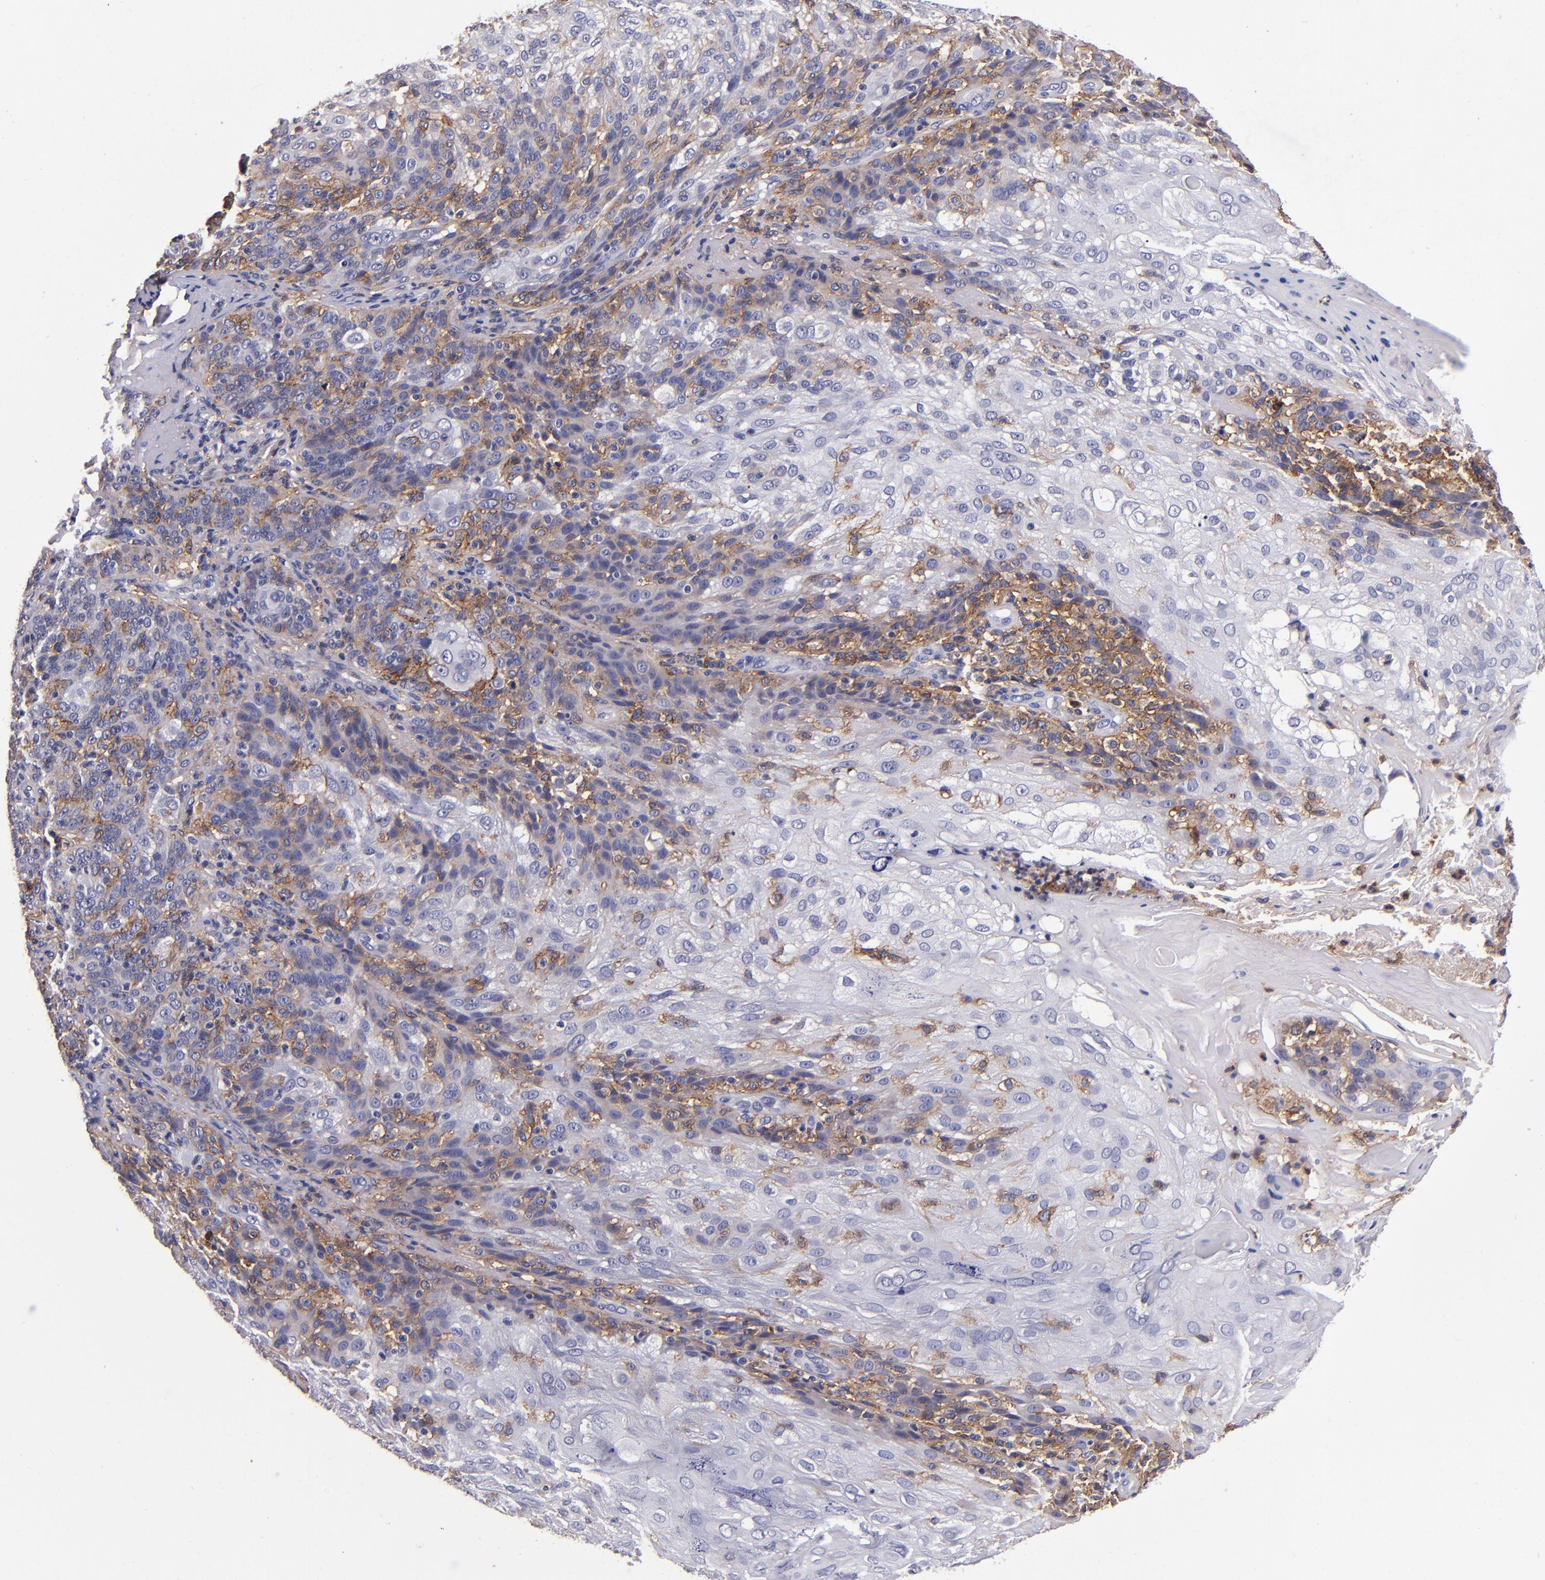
{"staining": {"intensity": "moderate", "quantity": "25%-75%", "location": "cytoplasmic/membranous"}, "tissue": "skin cancer", "cell_type": "Tumor cells", "image_type": "cancer", "snomed": [{"axis": "morphology", "description": "Normal tissue, NOS"}, {"axis": "morphology", "description": "Squamous cell carcinoma, NOS"}, {"axis": "topography", "description": "Skin"}], "caption": "An image of human skin squamous cell carcinoma stained for a protein reveals moderate cytoplasmic/membranous brown staining in tumor cells.", "gene": "SIRPA", "patient": {"sex": "female", "age": 83}}